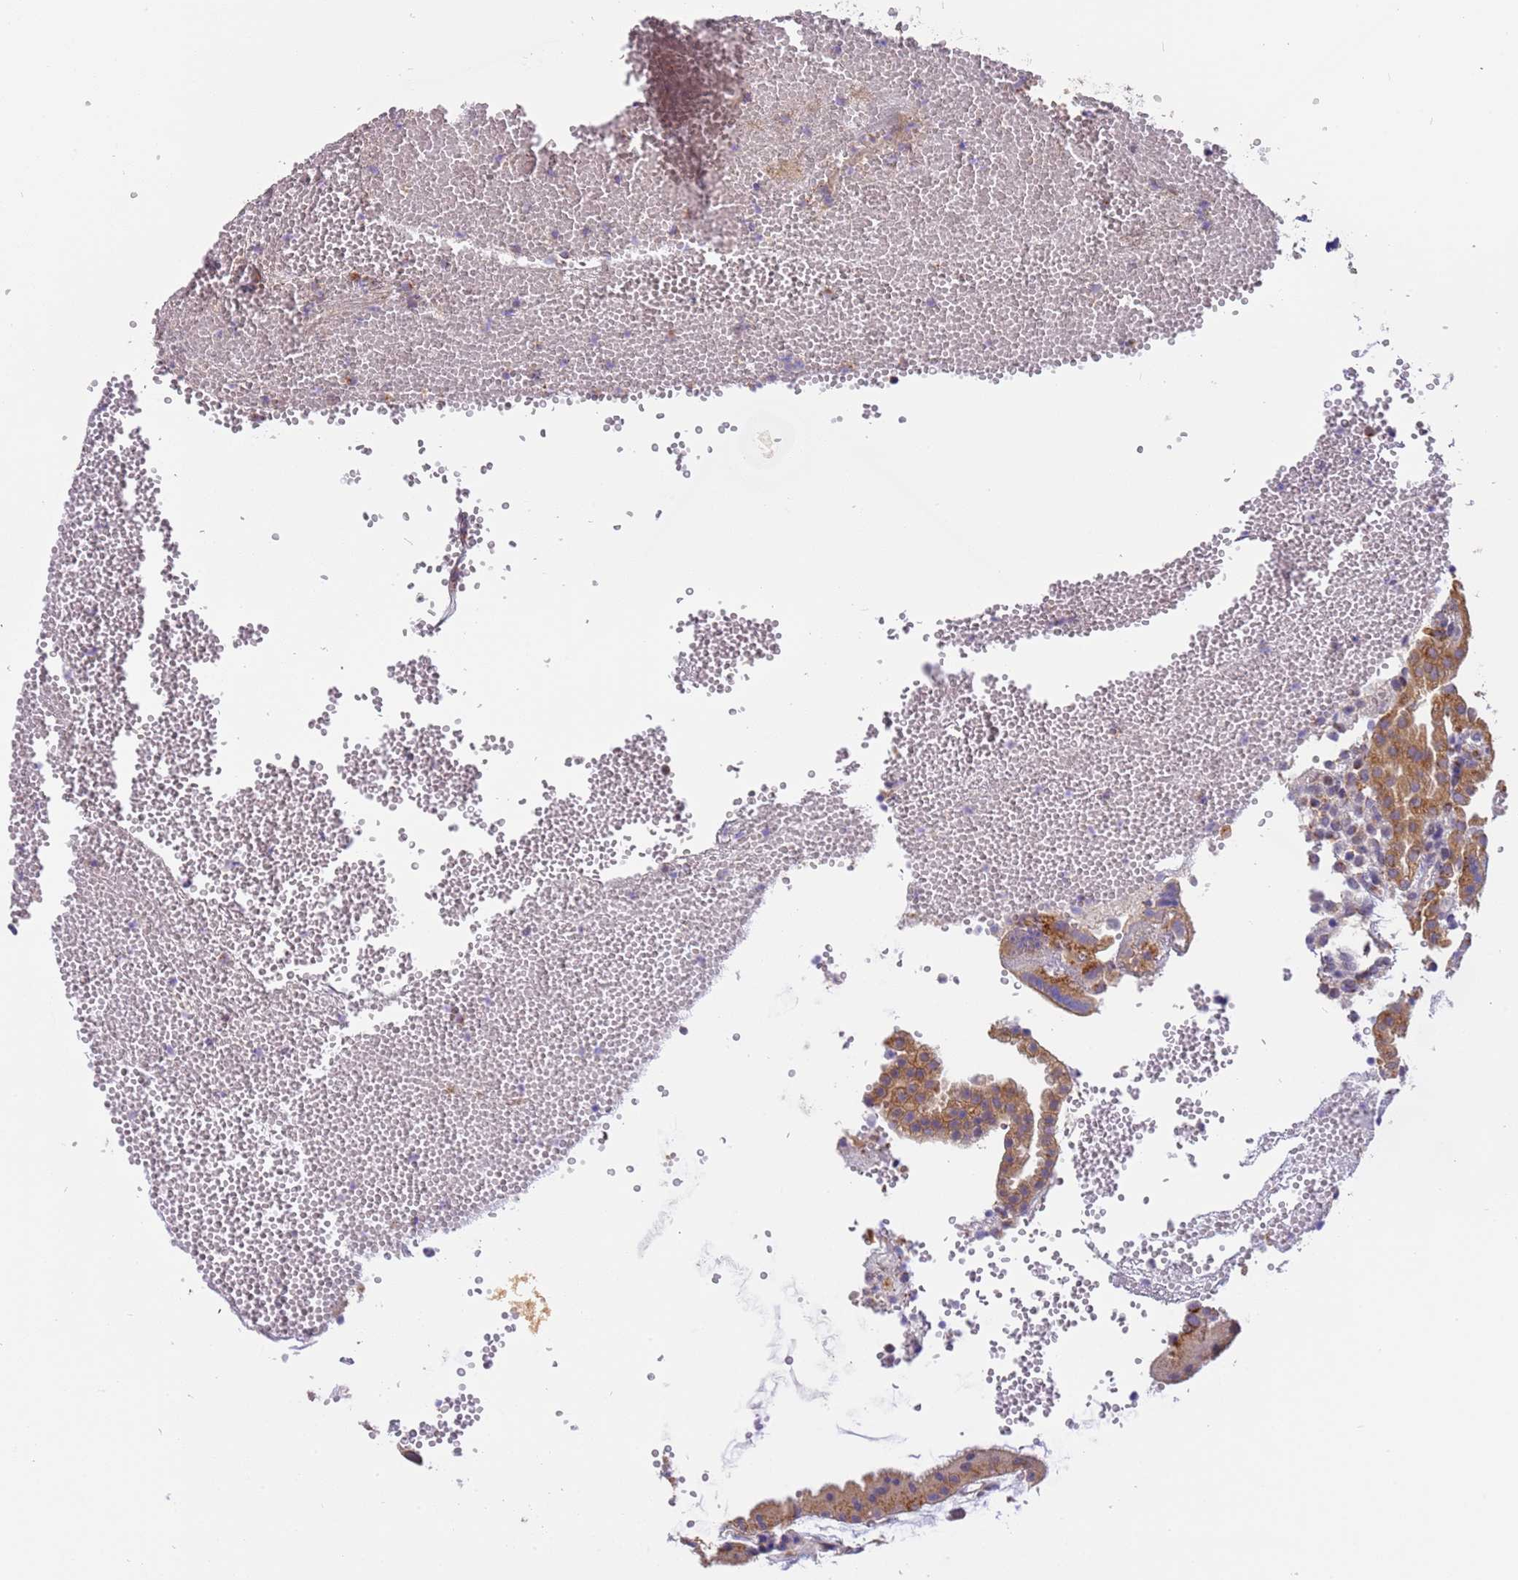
{"staining": {"intensity": "moderate", "quantity": ">75%", "location": "cytoplasmic/membranous"}, "tissue": "placenta", "cell_type": "Decidual cells", "image_type": "normal", "snomed": [{"axis": "morphology", "description": "Normal tissue, NOS"}, {"axis": "topography", "description": "Placenta"}], "caption": "Placenta stained for a protein (brown) exhibits moderate cytoplasmic/membranous positive expression in approximately >75% of decidual cells.", "gene": "M6PR", "patient": {"sex": "female", "age": 18}}